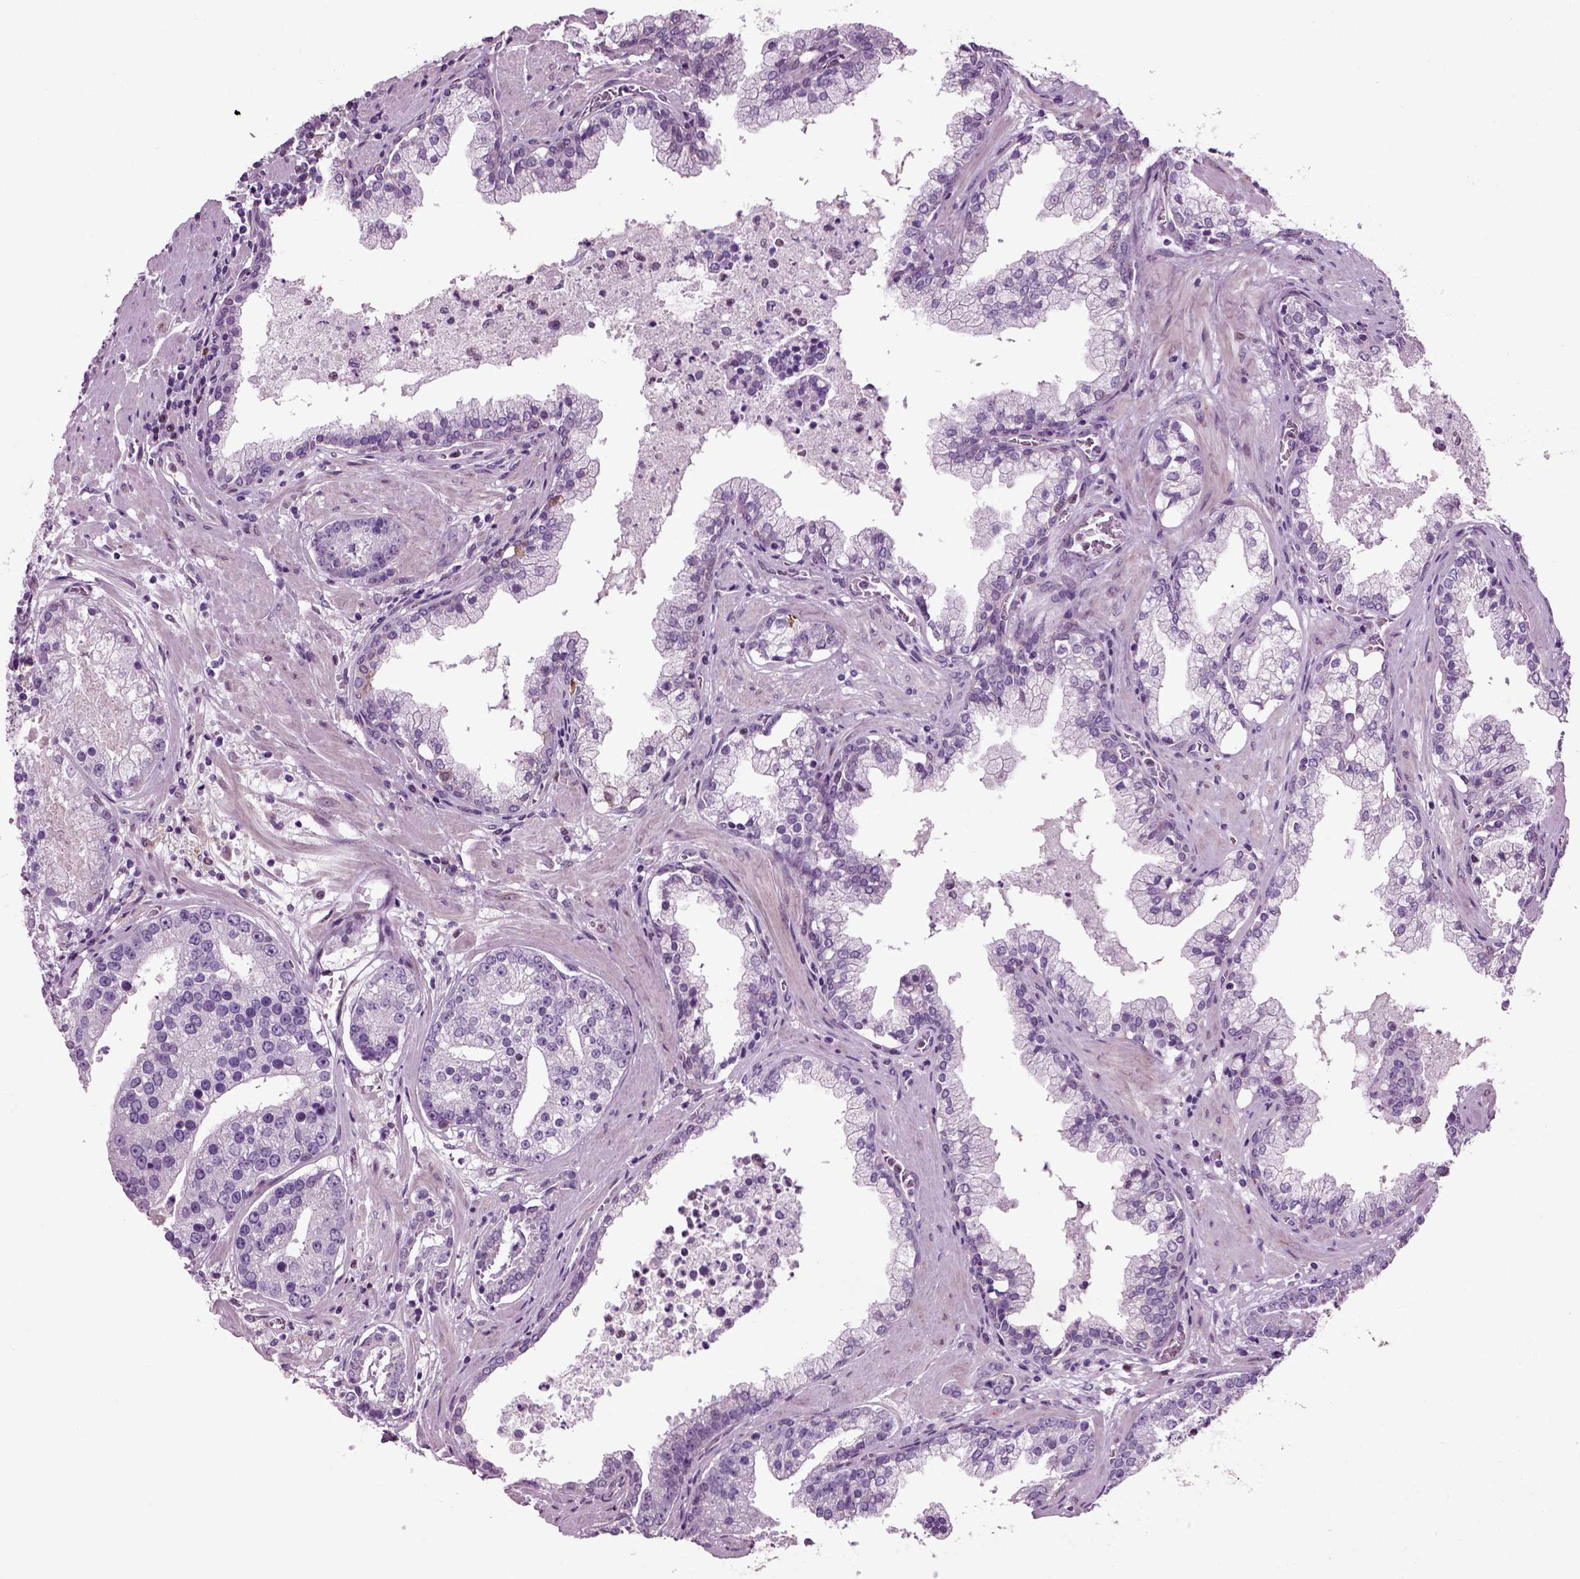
{"staining": {"intensity": "negative", "quantity": "none", "location": "none"}, "tissue": "prostate cancer", "cell_type": "Tumor cells", "image_type": "cancer", "snomed": [{"axis": "morphology", "description": "Adenocarcinoma, NOS"}, {"axis": "topography", "description": "Prostate and seminal vesicle, NOS"}, {"axis": "topography", "description": "Prostate"}], "caption": "IHC histopathology image of neoplastic tissue: human prostate cancer stained with DAB demonstrates no significant protein staining in tumor cells.", "gene": "ARID3A", "patient": {"sex": "male", "age": 44}}